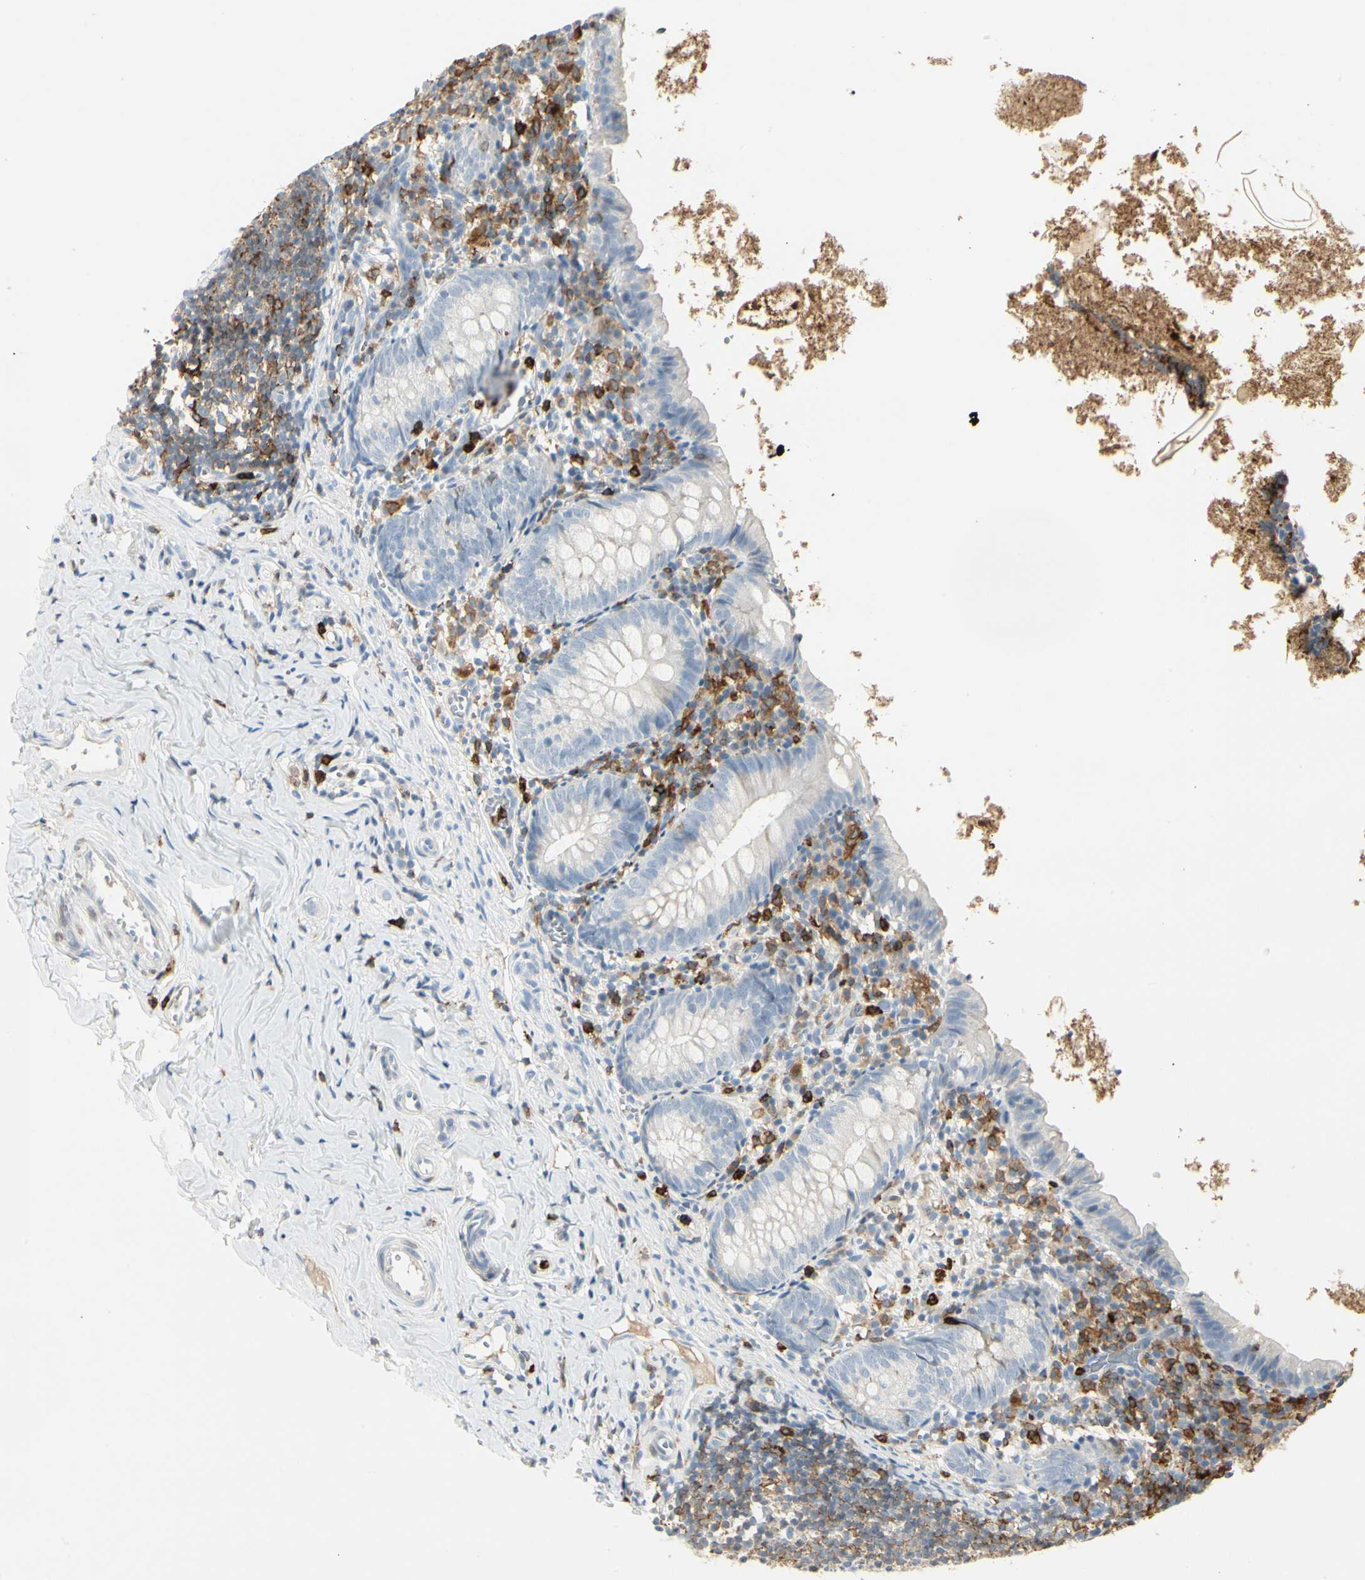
{"staining": {"intensity": "negative", "quantity": "none", "location": "none"}, "tissue": "appendix", "cell_type": "Glandular cells", "image_type": "normal", "snomed": [{"axis": "morphology", "description": "Normal tissue, NOS"}, {"axis": "topography", "description": "Appendix"}], "caption": "The IHC photomicrograph has no significant positivity in glandular cells of appendix. The staining is performed using DAB brown chromogen with nuclei counter-stained in using hematoxylin.", "gene": "ITGB2", "patient": {"sex": "female", "age": 10}}